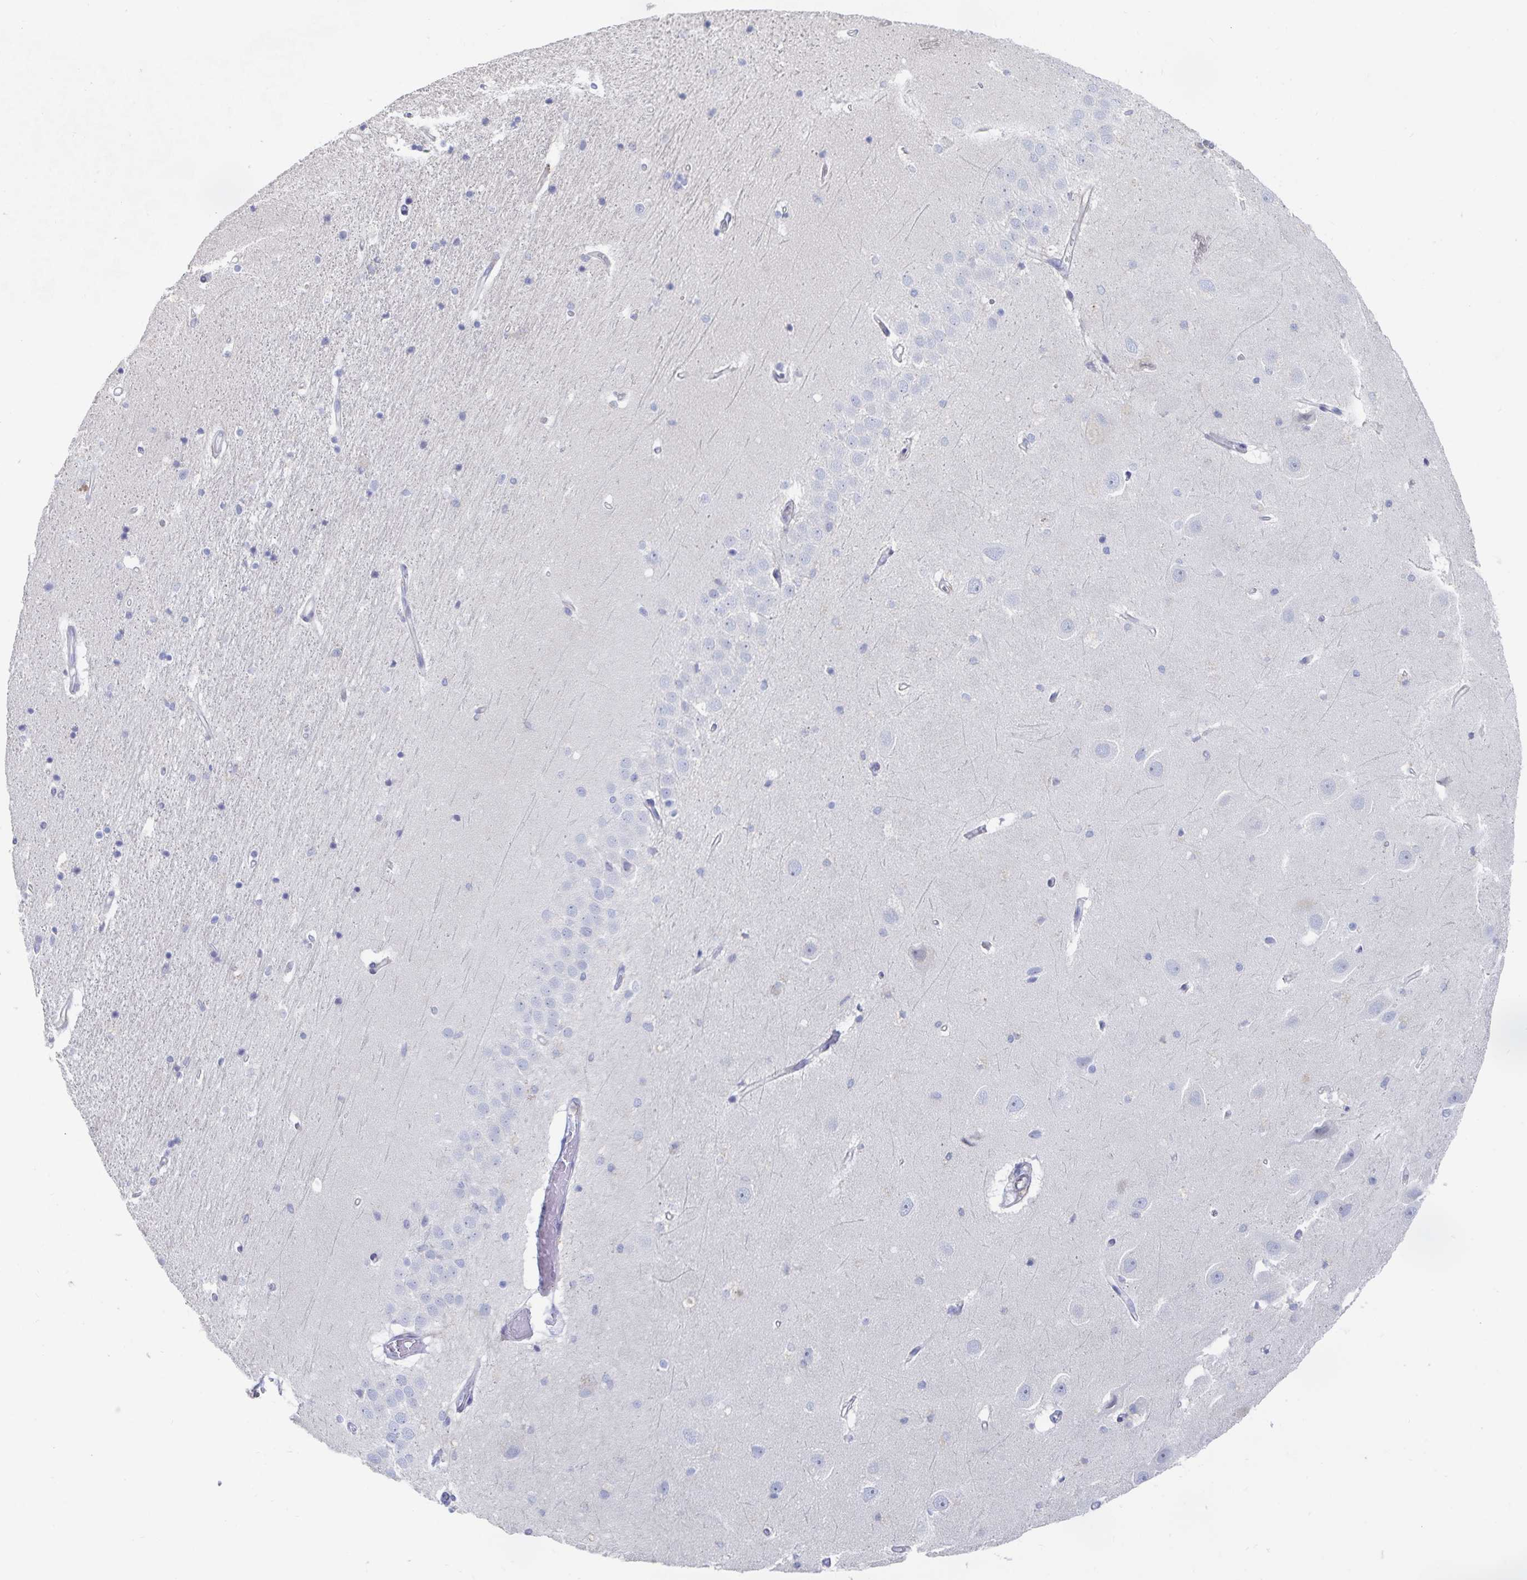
{"staining": {"intensity": "negative", "quantity": "none", "location": "none"}, "tissue": "hippocampus", "cell_type": "Glial cells", "image_type": "normal", "snomed": [{"axis": "morphology", "description": "Normal tissue, NOS"}, {"axis": "topography", "description": "Hippocampus"}], "caption": "Hippocampus stained for a protein using immunohistochemistry exhibits no positivity glial cells.", "gene": "PIK3CD", "patient": {"sex": "male", "age": 63}}